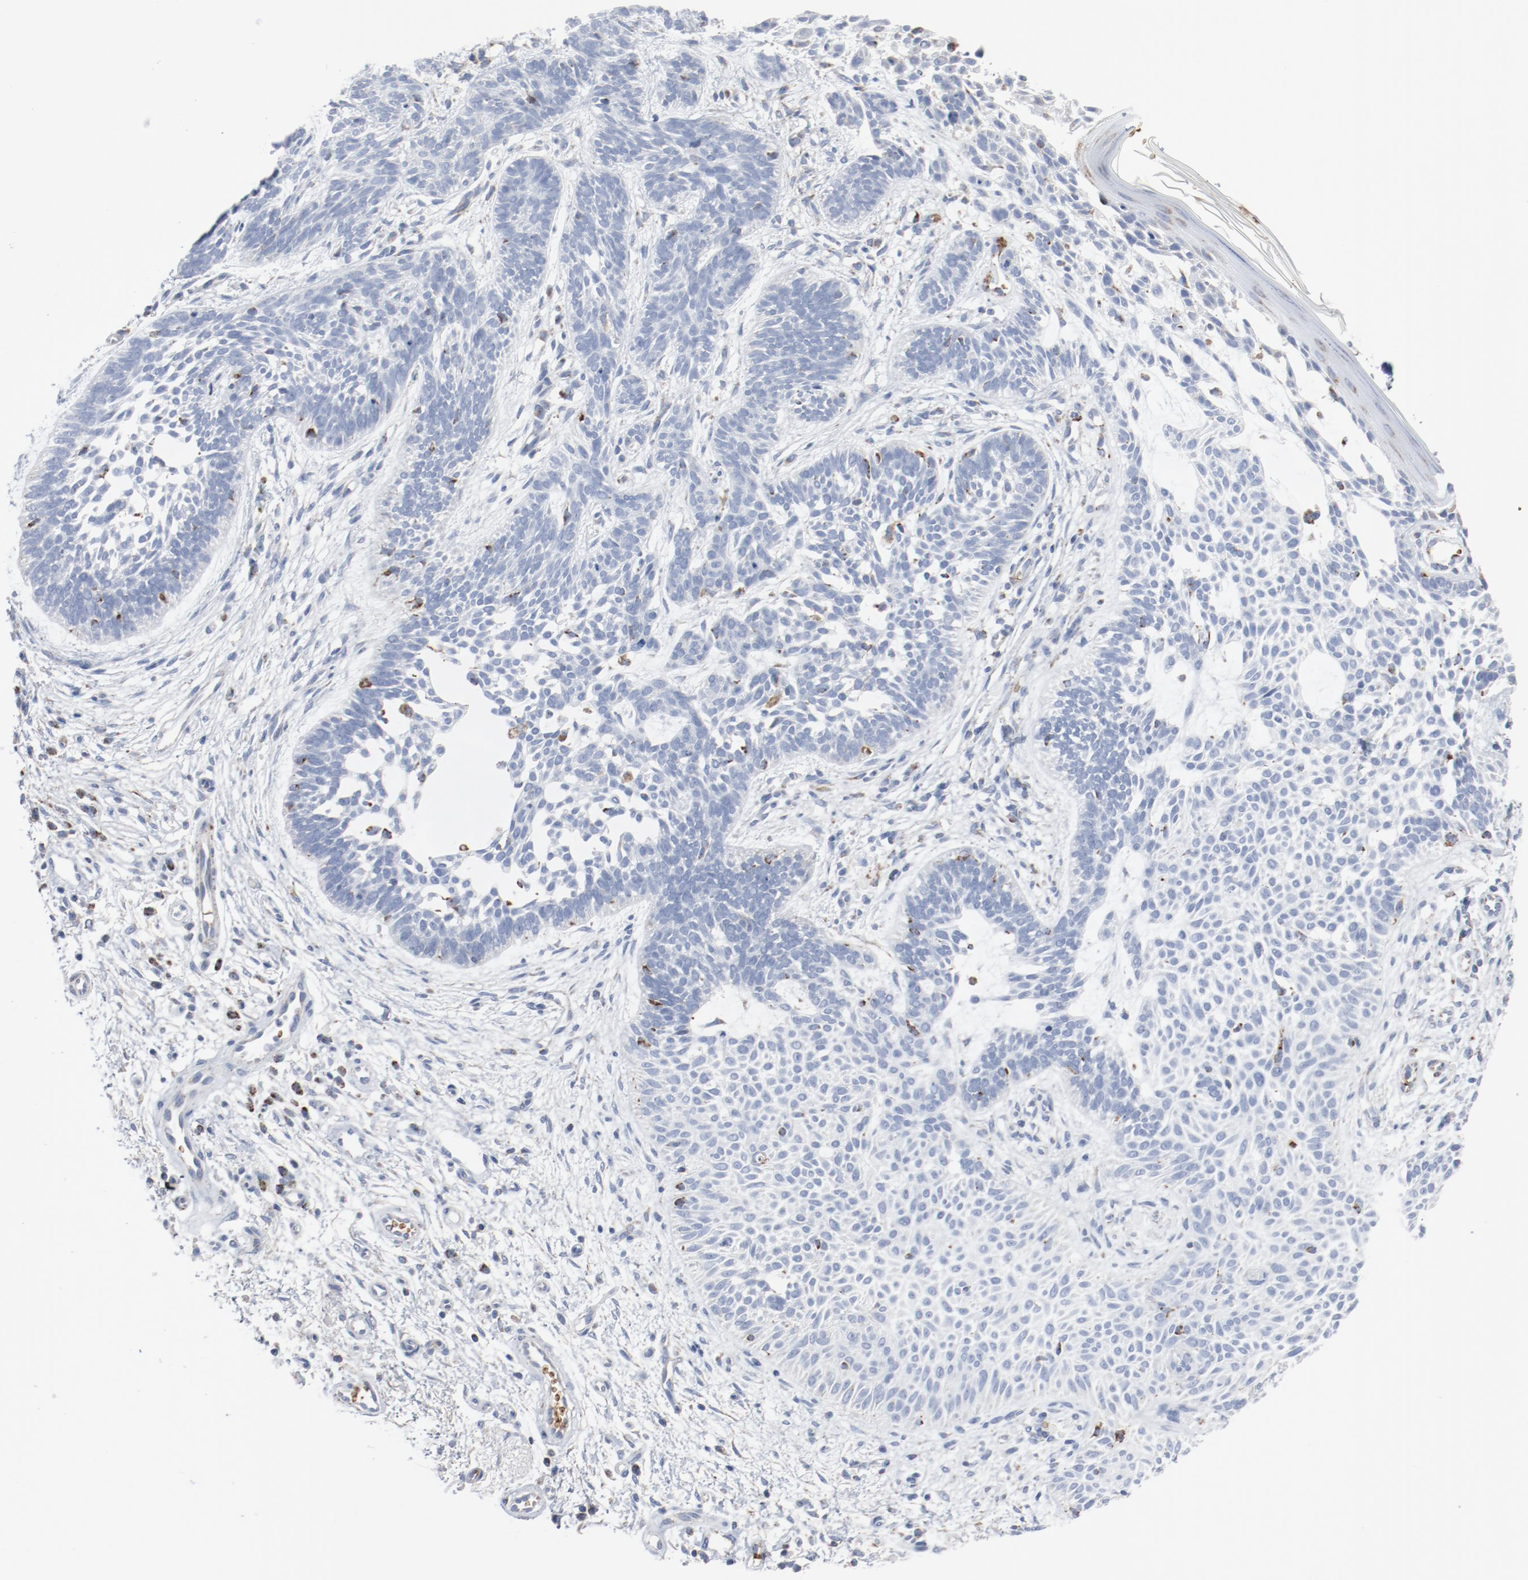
{"staining": {"intensity": "negative", "quantity": "none", "location": "none"}, "tissue": "skin cancer", "cell_type": "Tumor cells", "image_type": "cancer", "snomed": [{"axis": "morphology", "description": "Normal tissue, NOS"}, {"axis": "morphology", "description": "Basal cell carcinoma"}, {"axis": "topography", "description": "Skin"}], "caption": "High power microscopy histopathology image of an IHC photomicrograph of skin cancer, revealing no significant staining in tumor cells.", "gene": "NDUFB8", "patient": {"sex": "female", "age": 69}}